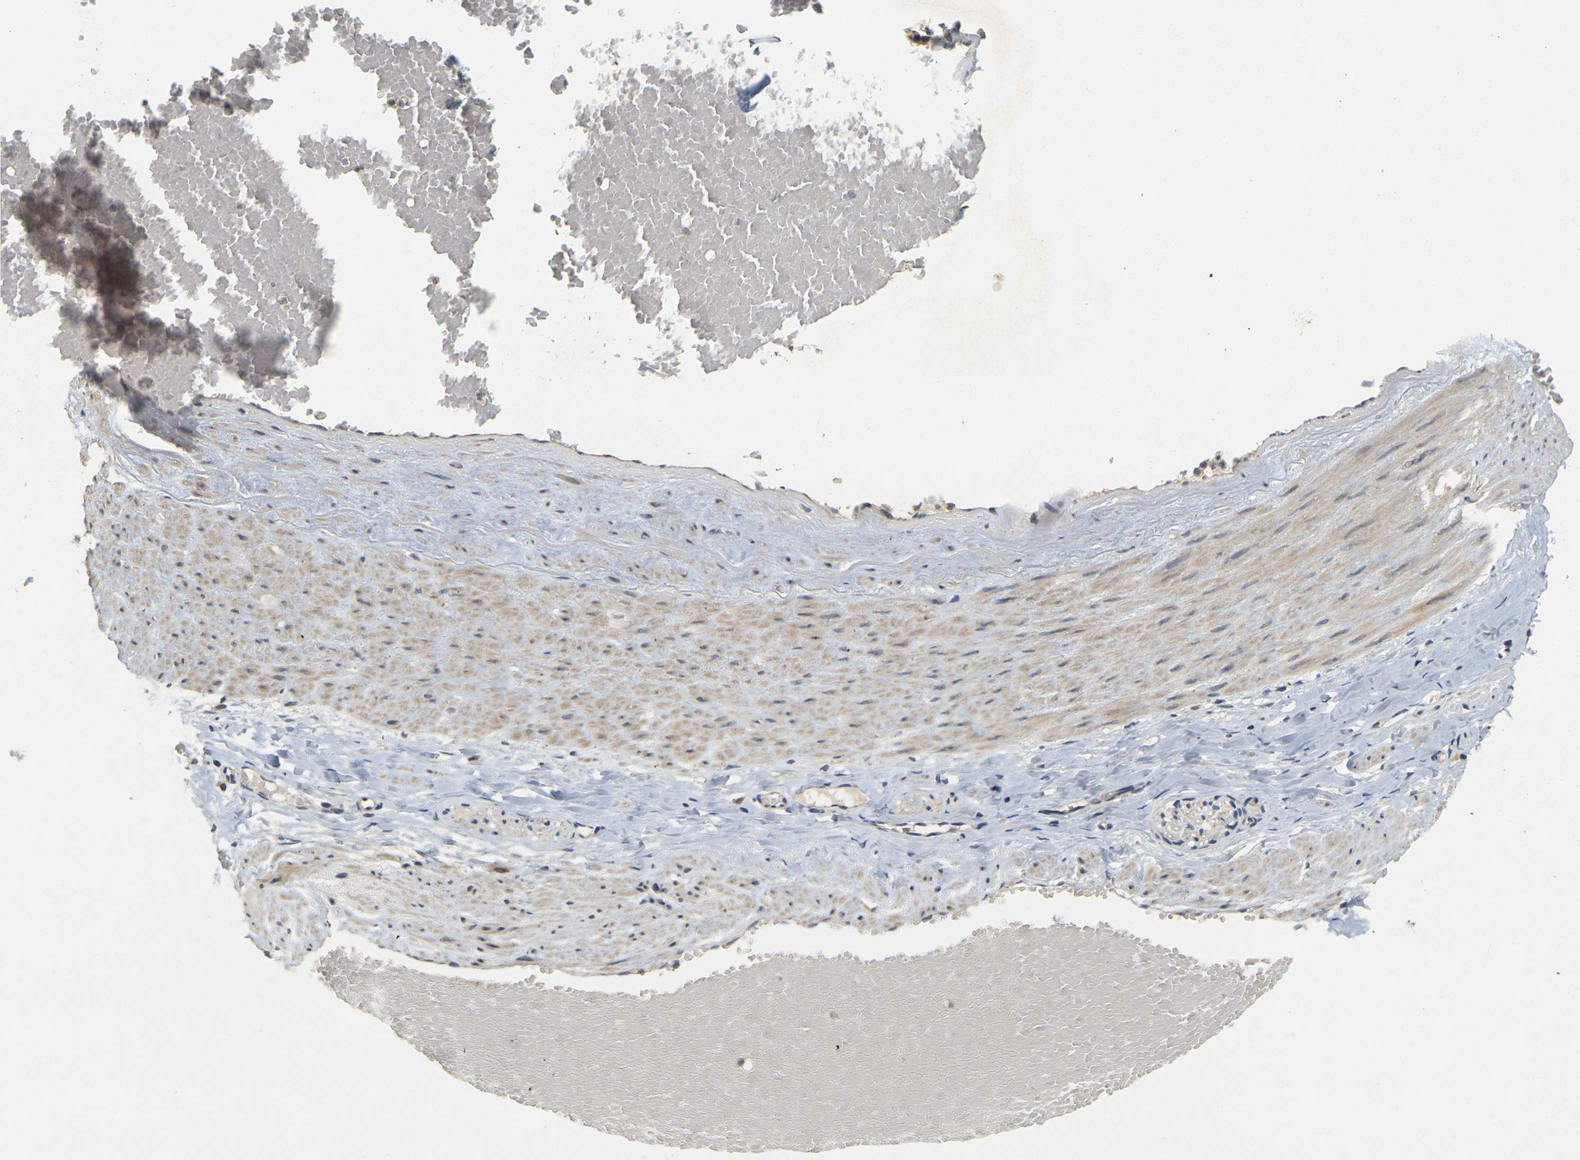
{"staining": {"intensity": "weak", "quantity": ">75%", "location": "cytoplasmic/membranous"}, "tissue": "adipose tissue", "cell_type": "Adipocytes", "image_type": "normal", "snomed": [{"axis": "morphology", "description": "Normal tissue, NOS"}, {"axis": "topography", "description": "Soft tissue"}, {"axis": "topography", "description": "Vascular tissue"}], "caption": "This photomicrograph shows immunohistochemistry staining of normal human adipose tissue, with low weak cytoplasmic/membranous staining in approximately >75% of adipocytes.", "gene": "GDAP1", "patient": {"sex": "female", "age": 35}}